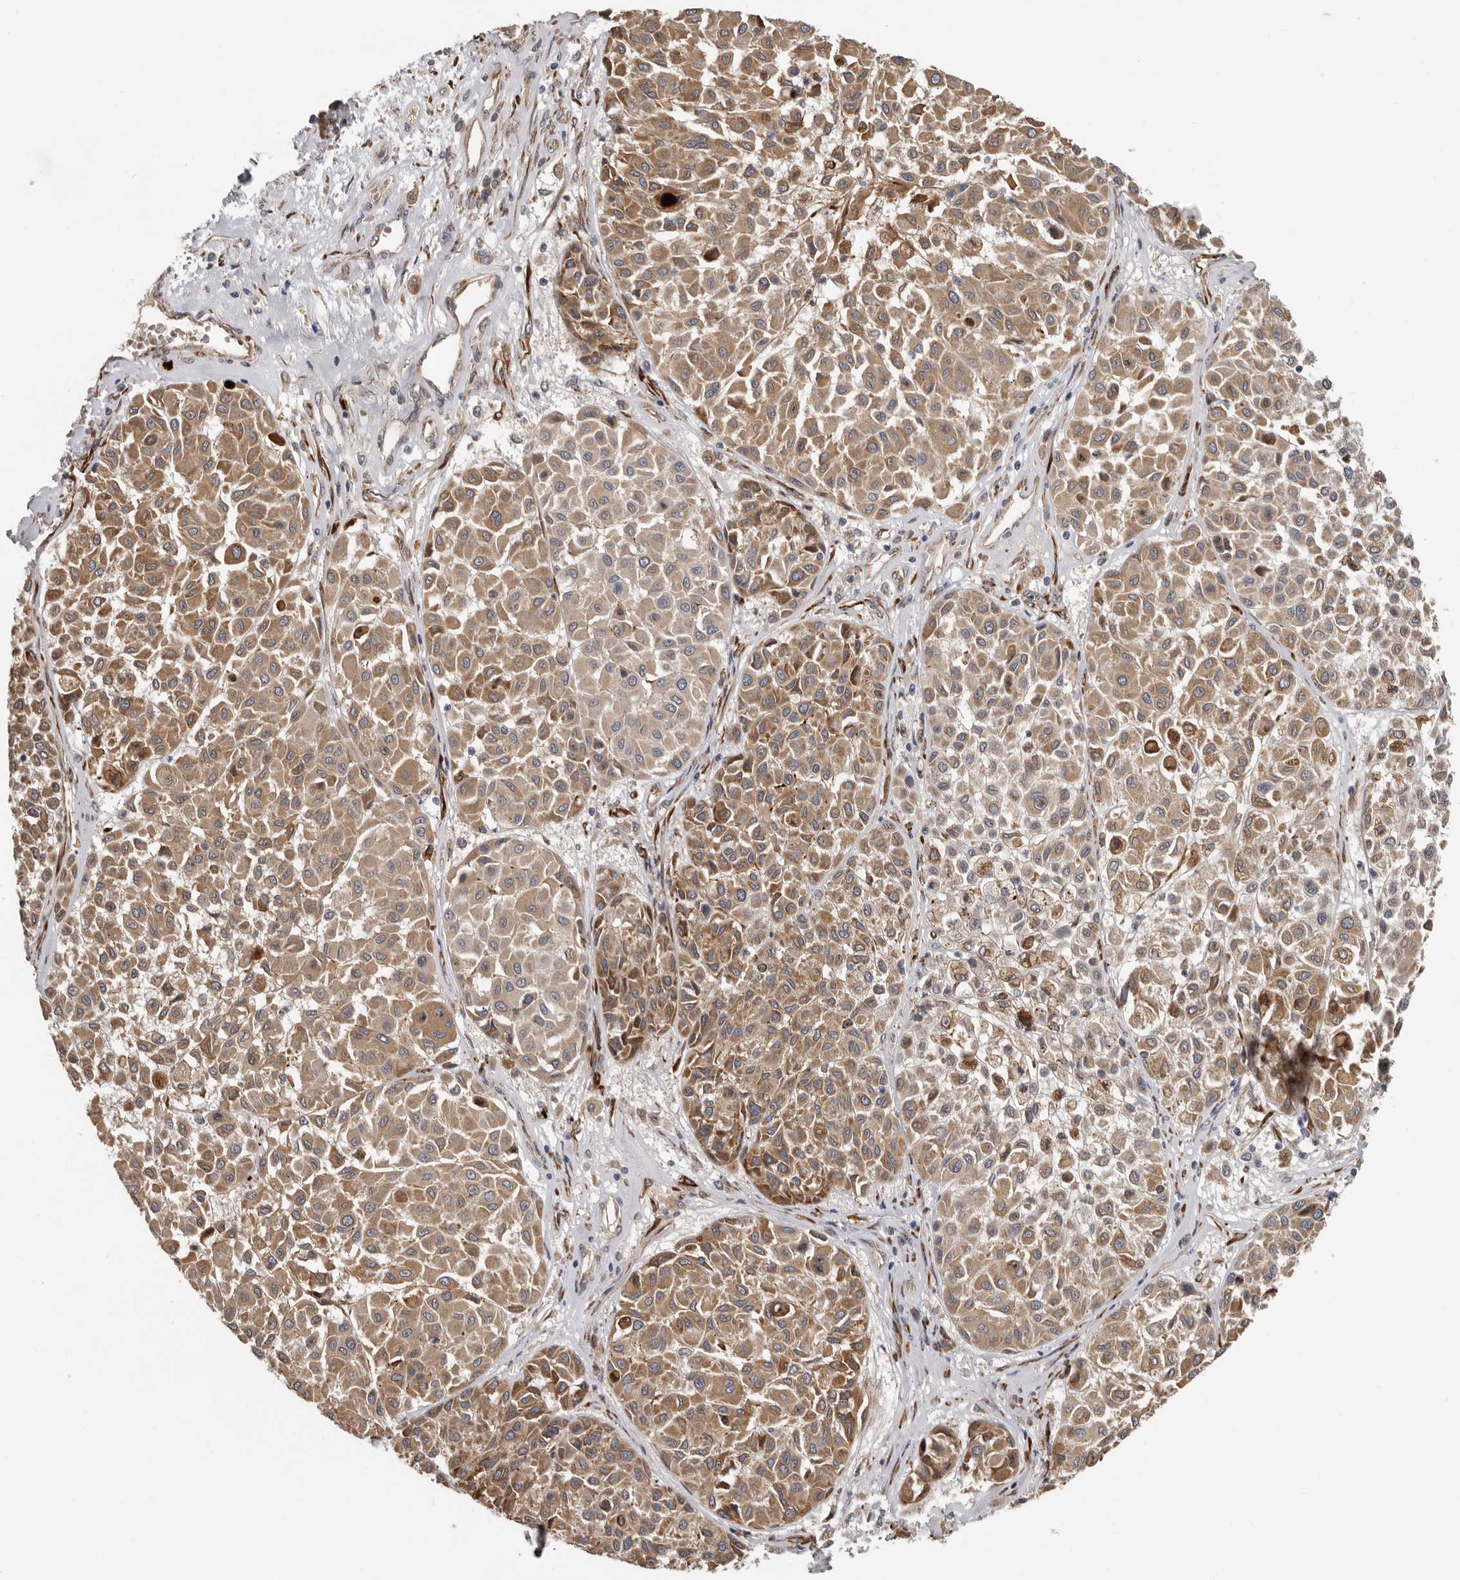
{"staining": {"intensity": "moderate", "quantity": ">75%", "location": "cytoplasmic/membranous"}, "tissue": "melanoma", "cell_type": "Tumor cells", "image_type": "cancer", "snomed": [{"axis": "morphology", "description": "Malignant melanoma, Metastatic site"}, {"axis": "topography", "description": "Soft tissue"}], "caption": "Moderate cytoplasmic/membranous positivity for a protein is seen in approximately >75% of tumor cells of melanoma using IHC.", "gene": "MTF1", "patient": {"sex": "male", "age": 41}}